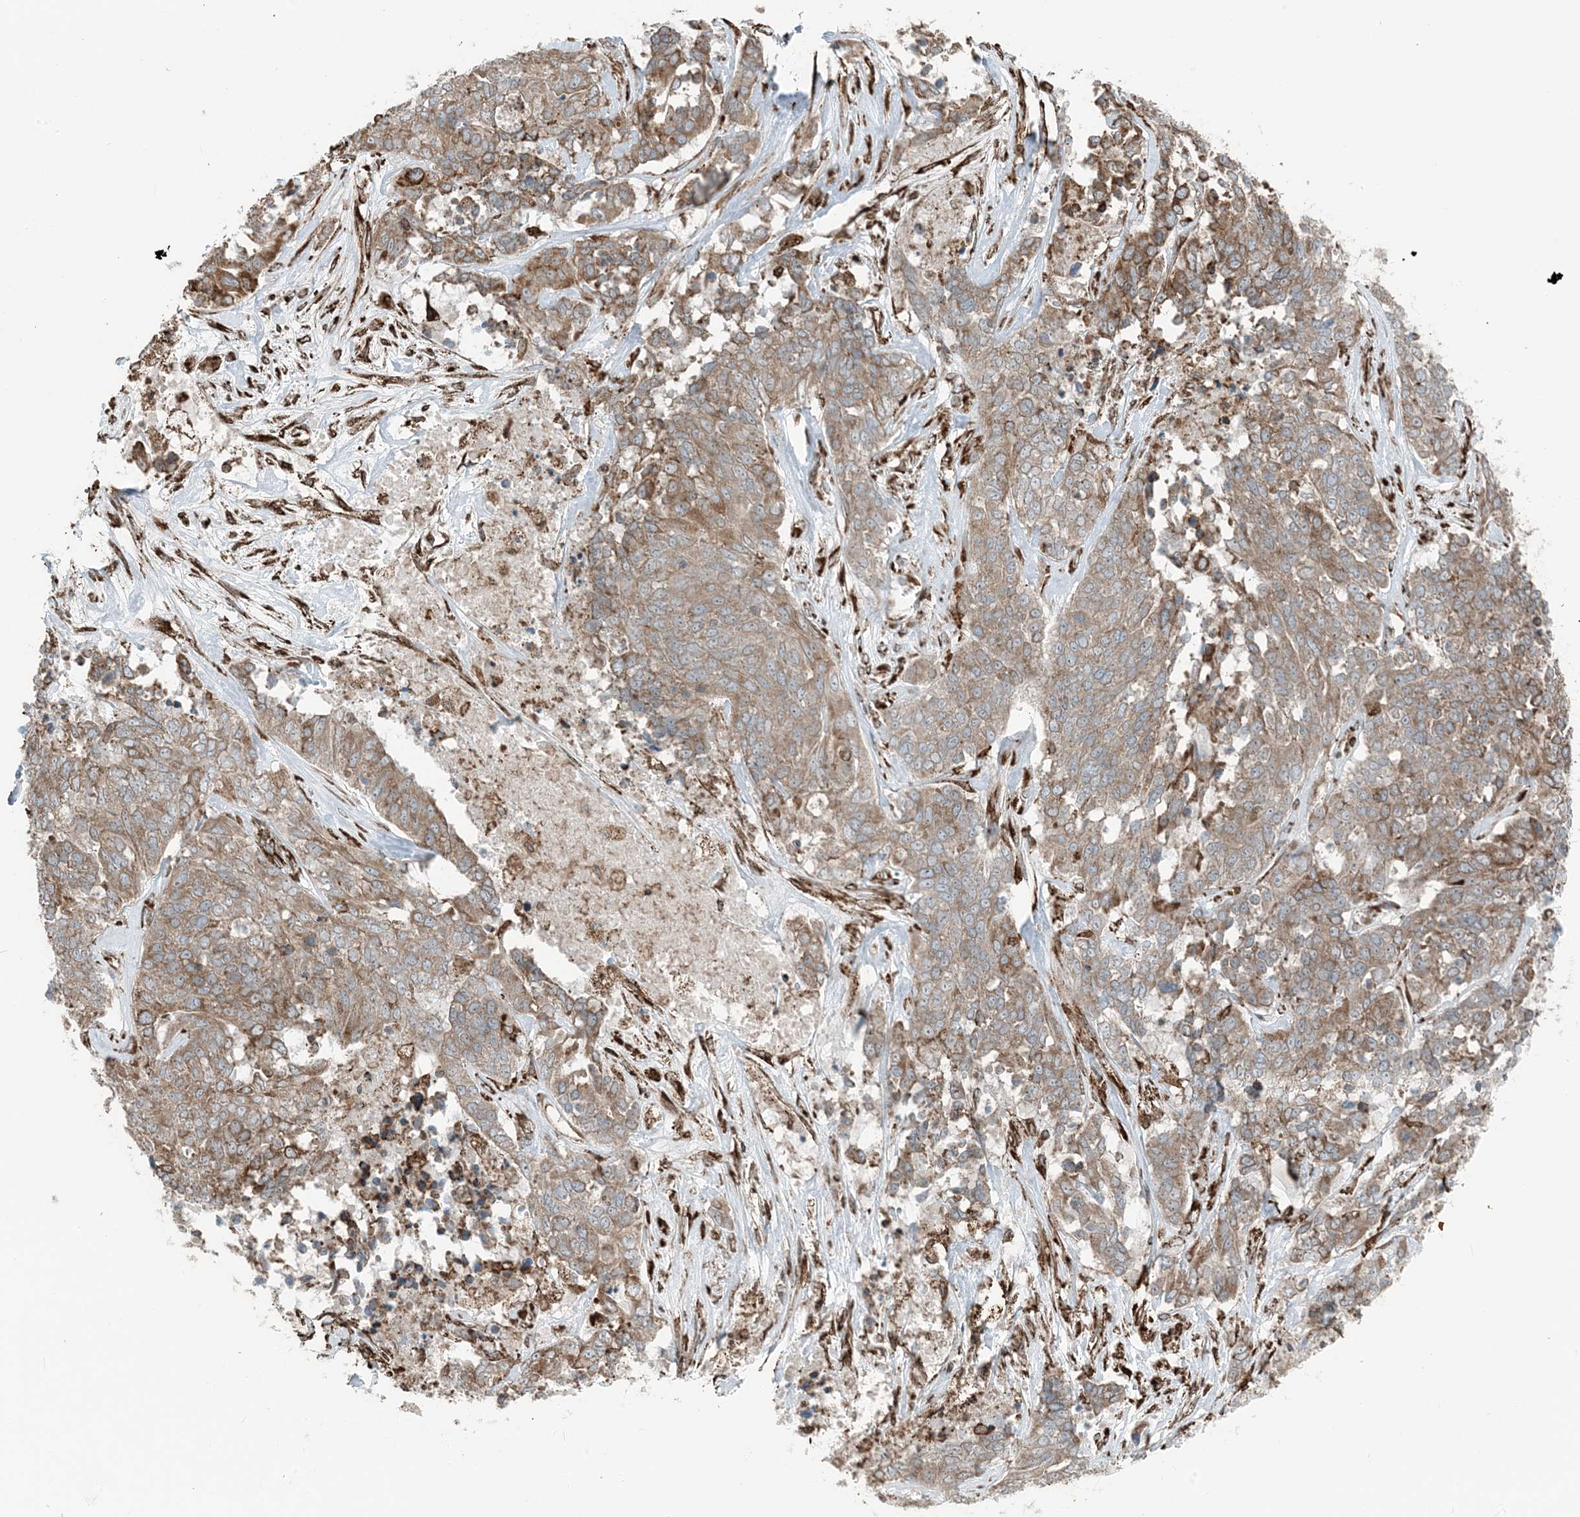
{"staining": {"intensity": "moderate", "quantity": ">75%", "location": "cytoplasmic/membranous"}, "tissue": "ovarian cancer", "cell_type": "Tumor cells", "image_type": "cancer", "snomed": [{"axis": "morphology", "description": "Cystadenocarcinoma, serous, NOS"}, {"axis": "topography", "description": "Ovary"}], "caption": "There is medium levels of moderate cytoplasmic/membranous staining in tumor cells of ovarian serous cystadenocarcinoma, as demonstrated by immunohistochemical staining (brown color).", "gene": "CERKL", "patient": {"sex": "female", "age": 44}}